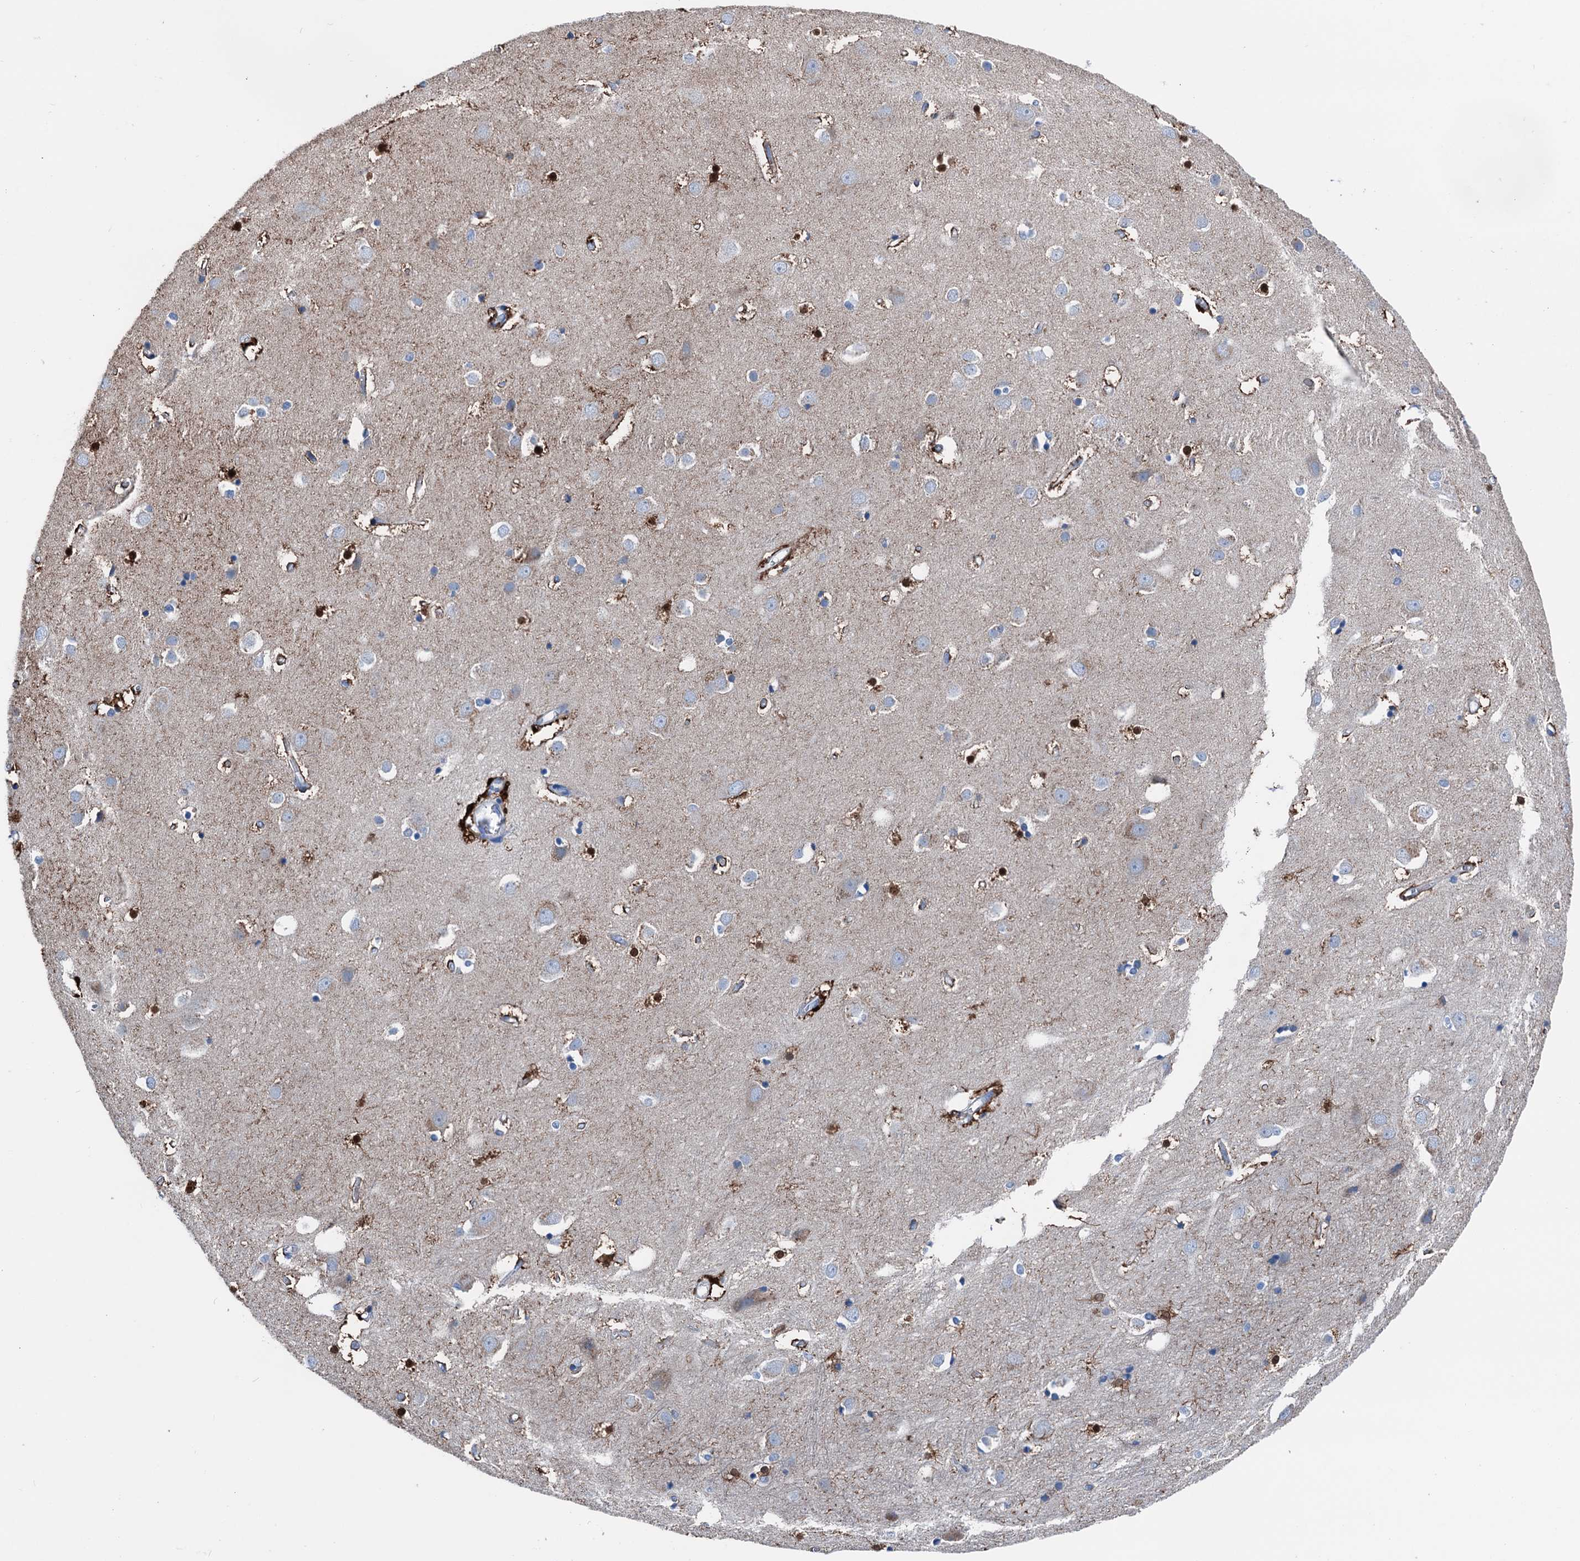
{"staining": {"intensity": "negative", "quantity": "none", "location": "none"}, "tissue": "cerebral cortex", "cell_type": "Endothelial cells", "image_type": "normal", "snomed": [{"axis": "morphology", "description": "Normal tissue, NOS"}, {"axis": "topography", "description": "Cerebral cortex"}], "caption": "This is a micrograph of immunohistochemistry staining of benign cerebral cortex, which shows no staining in endothelial cells.", "gene": "C1QTNF4", "patient": {"sex": "male", "age": 54}}